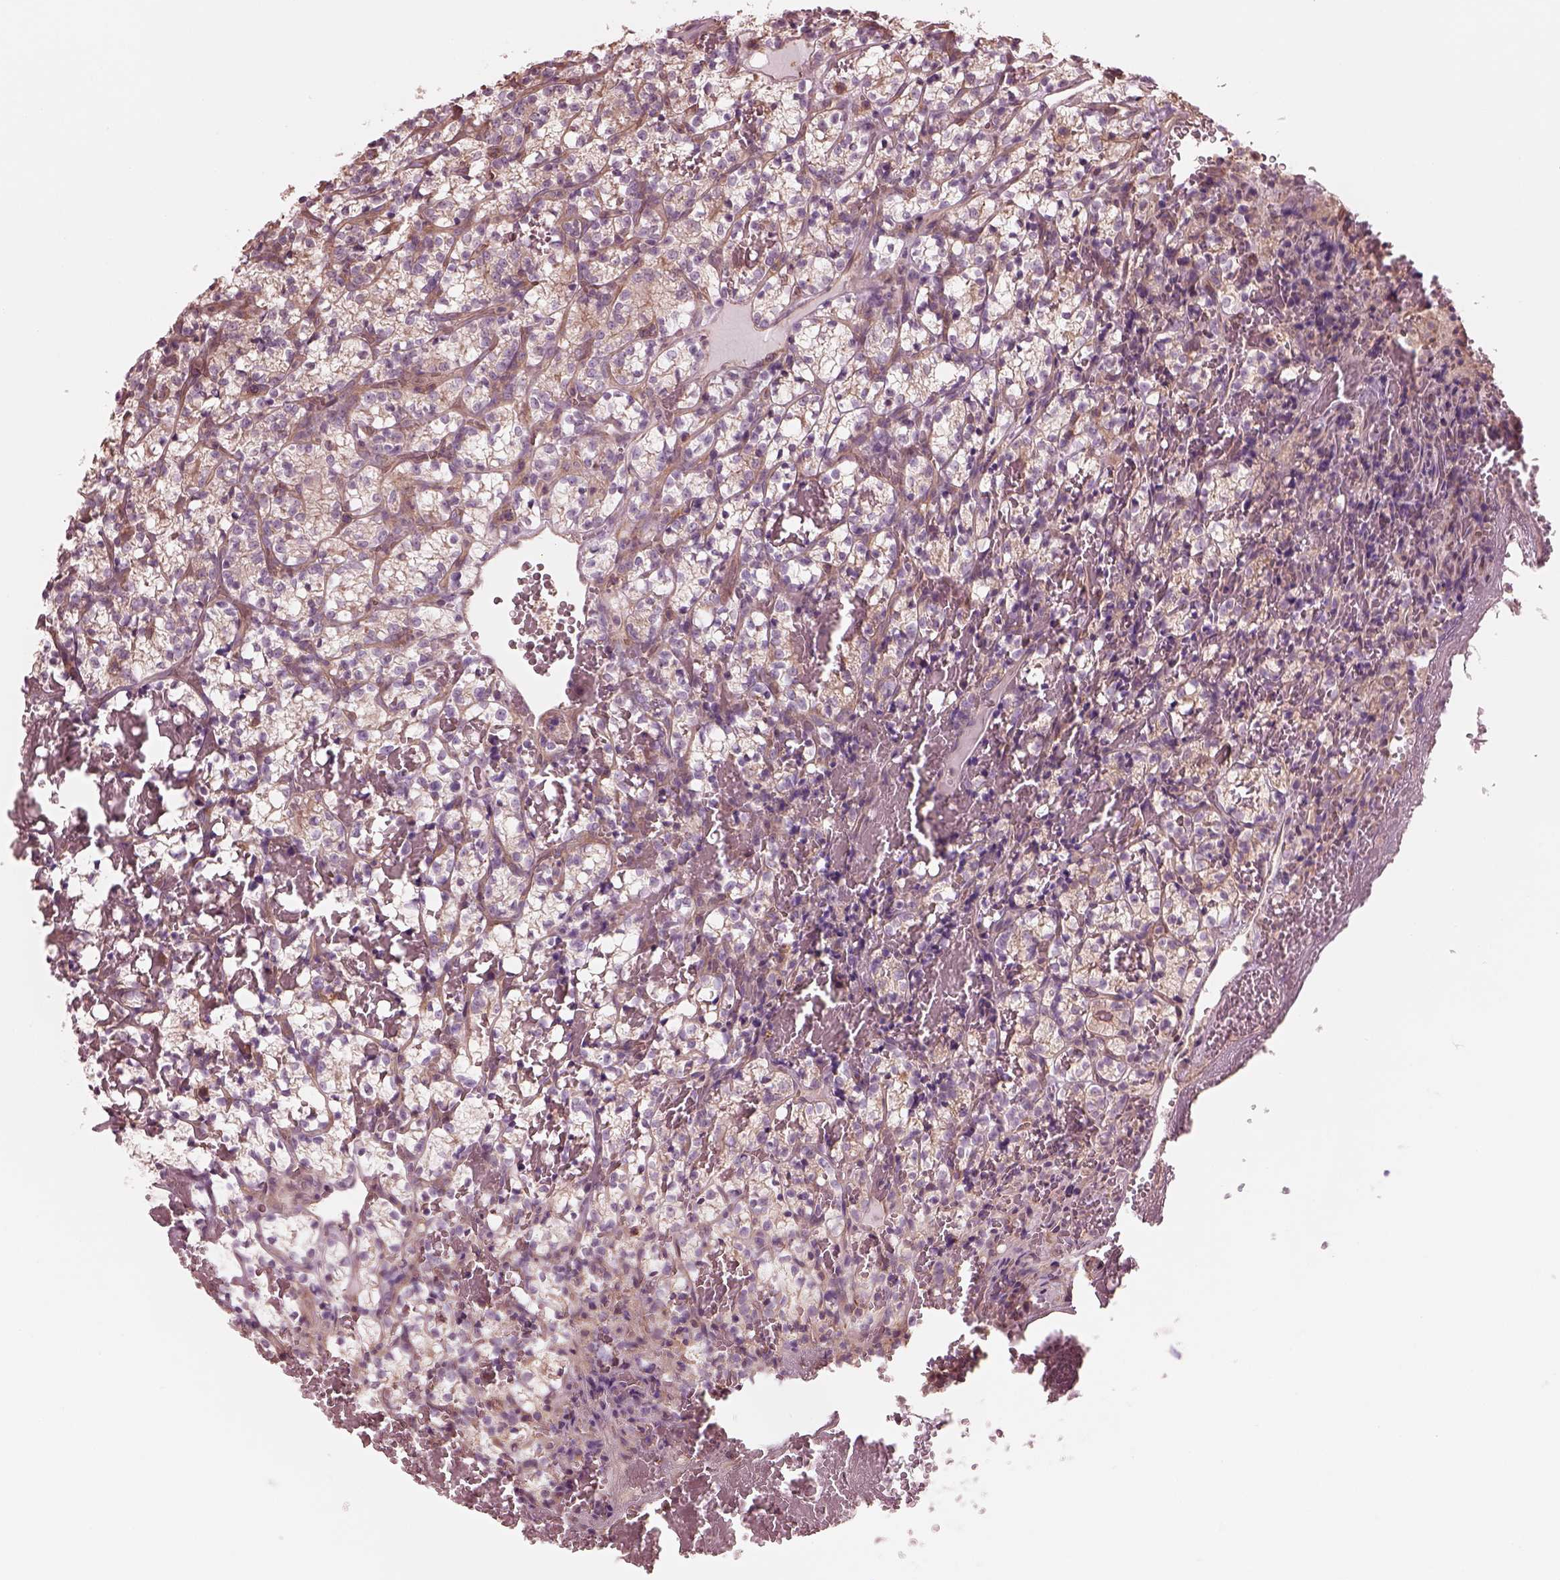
{"staining": {"intensity": "weak", "quantity": ">75%", "location": "cytoplasmic/membranous"}, "tissue": "renal cancer", "cell_type": "Tumor cells", "image_type": "cancer", "snomed": [{"axis": "morphology", "description": "Adenocarcinoma, NOS"}, {"axis": "topography", "description": "Kidney"}], "caption": "Immunohistochemical staining of human renal adenocarcinoma demonstrates weak cytoplasmic/membranous protein expression in about >75% of tumor cells.", "gene": "STK33", "patient": {"sex": "female", "age": 69}}